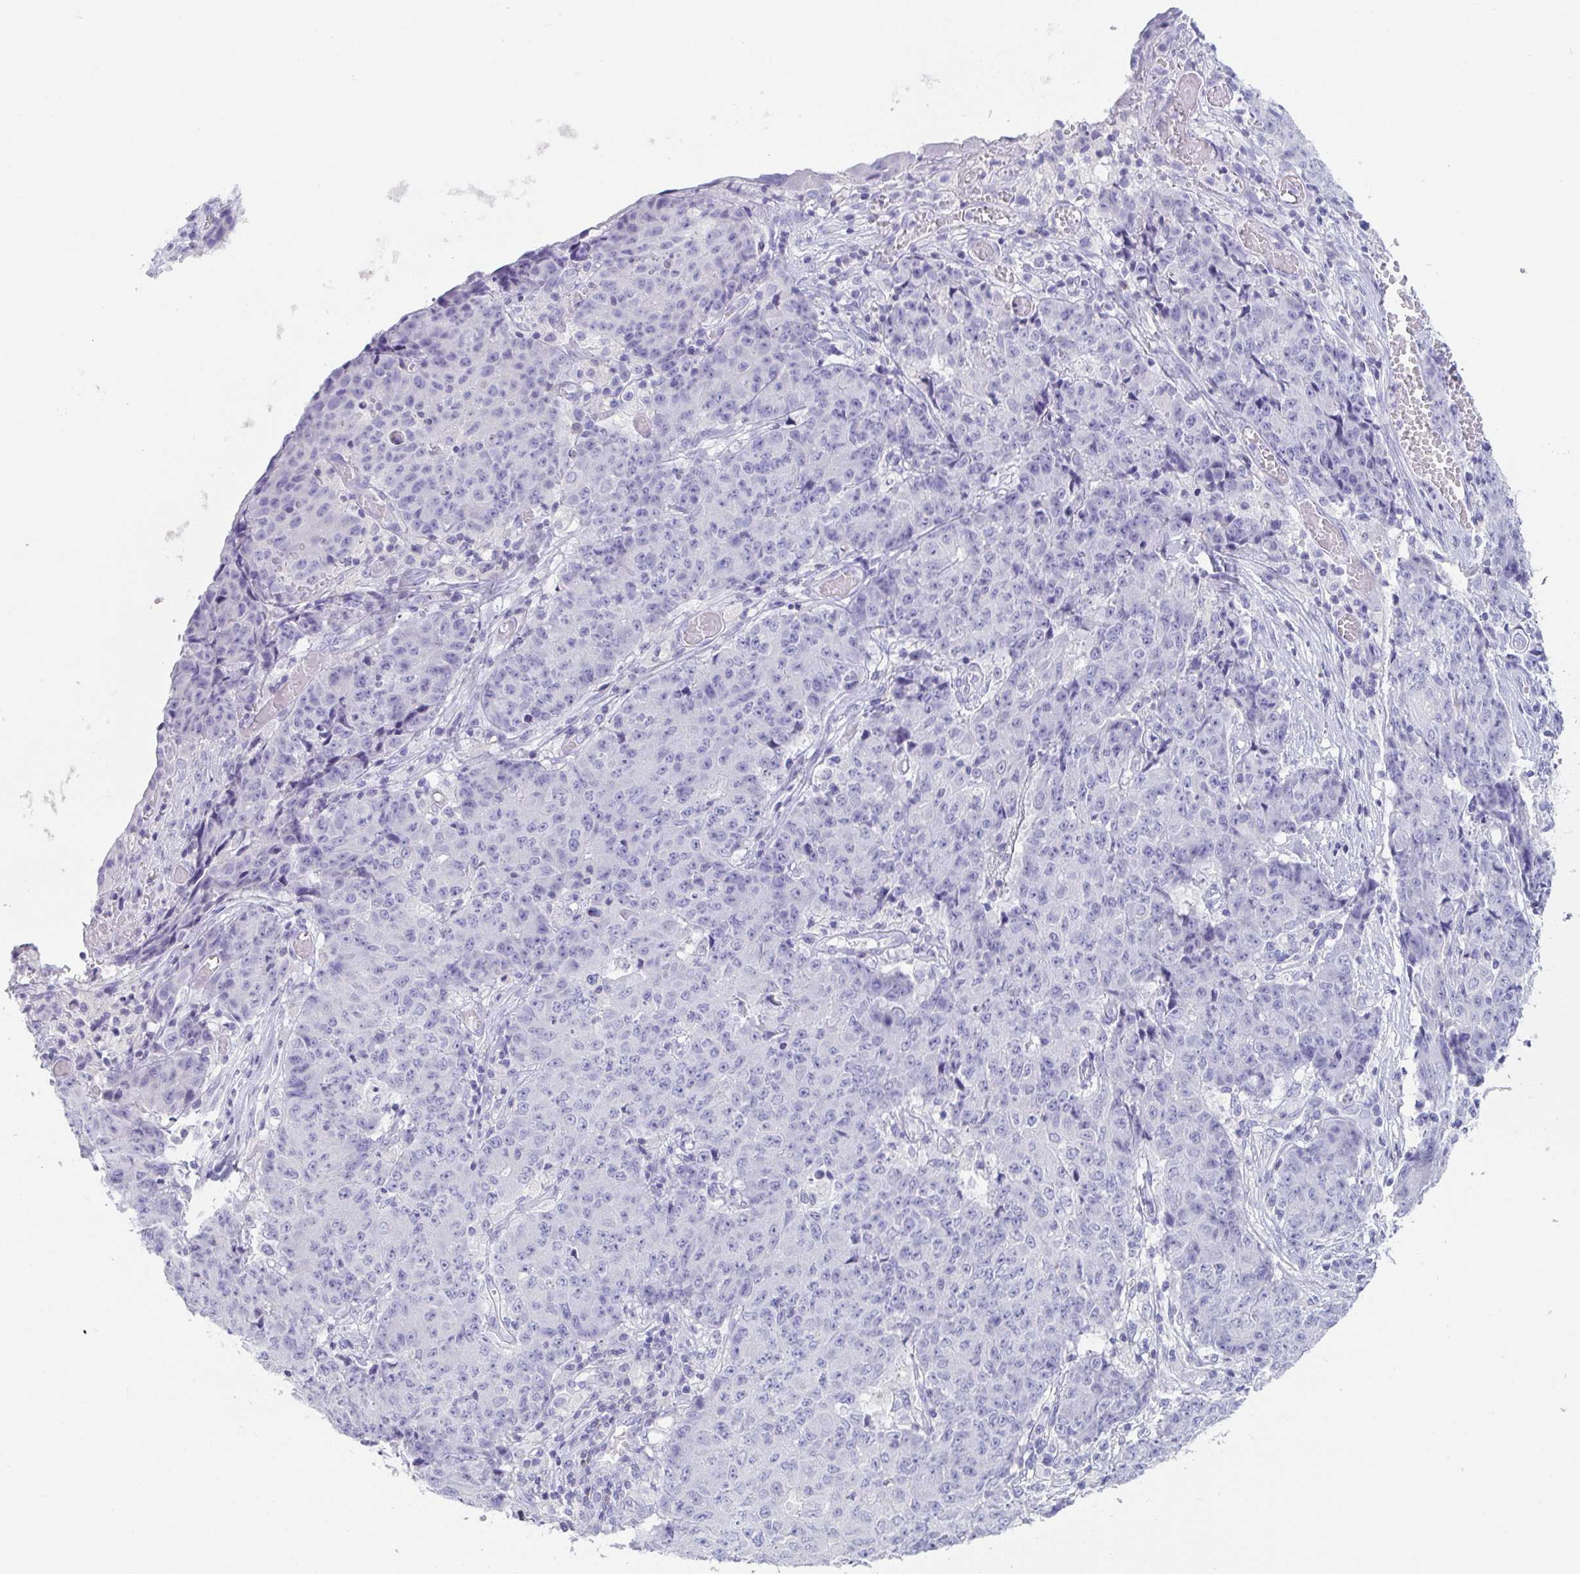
{"staining": {"intensity": "negative", "quantity": "none", "location": "none"}, "tissue": "ovarian cancer", "cell_type": "Tumor cells", "image_type": "cancer", "snomed": [{"axis": "morphology", "description": "Carcinoma, endometroid"}, {"axis": "topography", "description": "Ovary"}], "caption": "Micrograph shows no significant protein positivity in tumor cells of ovarian endometroid carcinoma.", "gene": "PLA2G1B", "patient": {"sex": "female", "age": 42}}